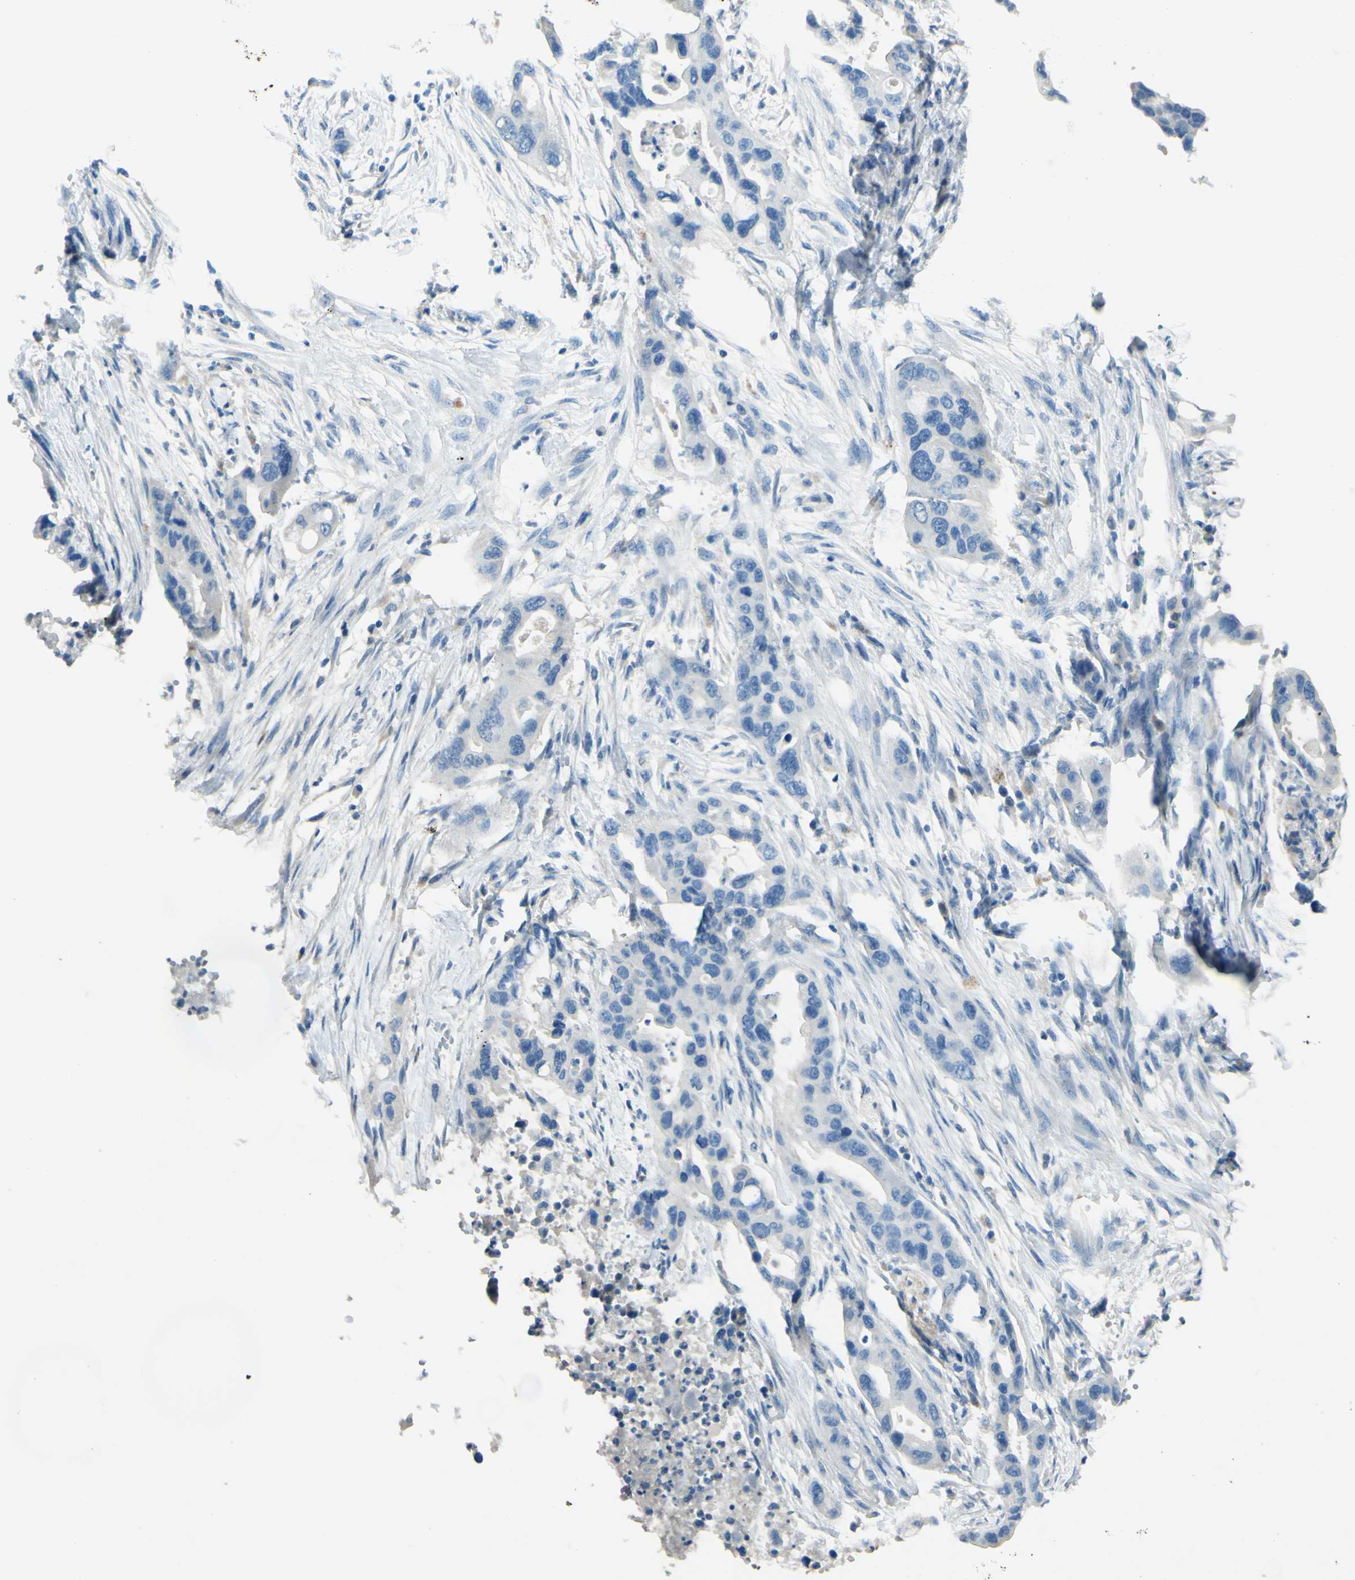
{"staining": {"intensity": "negative", "quantity": "none", "location": "none"}, "tissue": "pancreatic cancer", "cell_type": "Tumor cells", "image_type": "cancer", "snomed": [{"axis": "morphology", "description": "Adenocarcinoma, NOS"}, {"axis": "topography", "description": "Pancreas"}], "caption": "Immunohistochemistry image of neoplastic tissue: pancreatic cancer stained with DAB exhibits no significant protein staining in tumor cells.", "gene": "CDH10", "patient": {"sex": "female", "age": 71}}